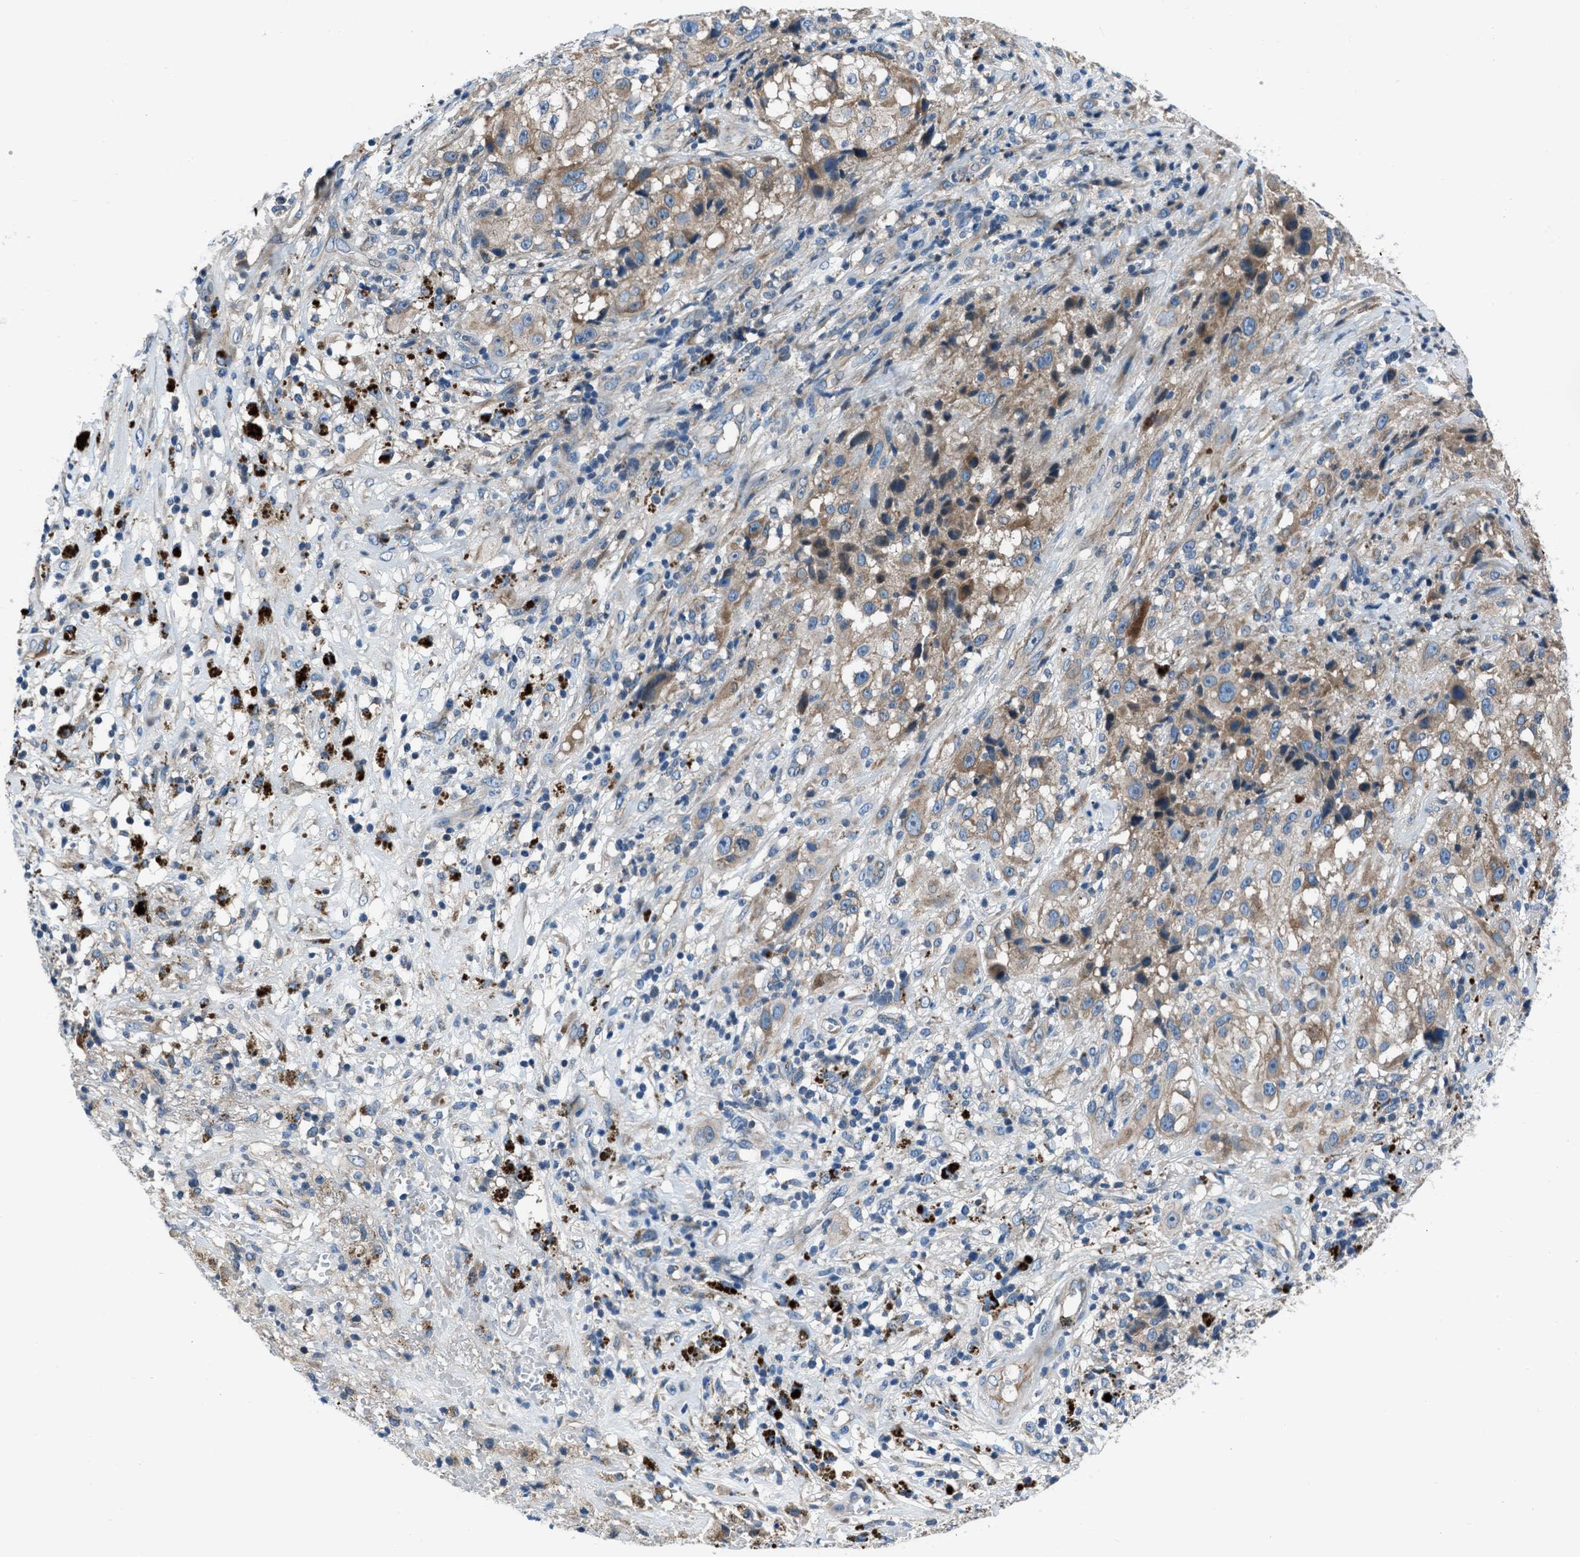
{"staining": {"intensity": "moderate", "quantity": "<25%", "location": "cytoplasmic/membranous"}, "tissue": "melanoma", "cell_type": "Tumor cells", "image_type": "cancer", "snomed": [{"axis": "morphology", "description": "Necrosis, NOS"}, {"axis": "morphology", "description": "Malignant melanoma, NOS"}, {"axis": "topography", "description": "Skin"}], "caption": "Malignant melanoma stained with a protein marker reveals moderate staining in tumor cells.", "gene": "SLC38A6", "patient": {"sex": "female", "age": 87}}